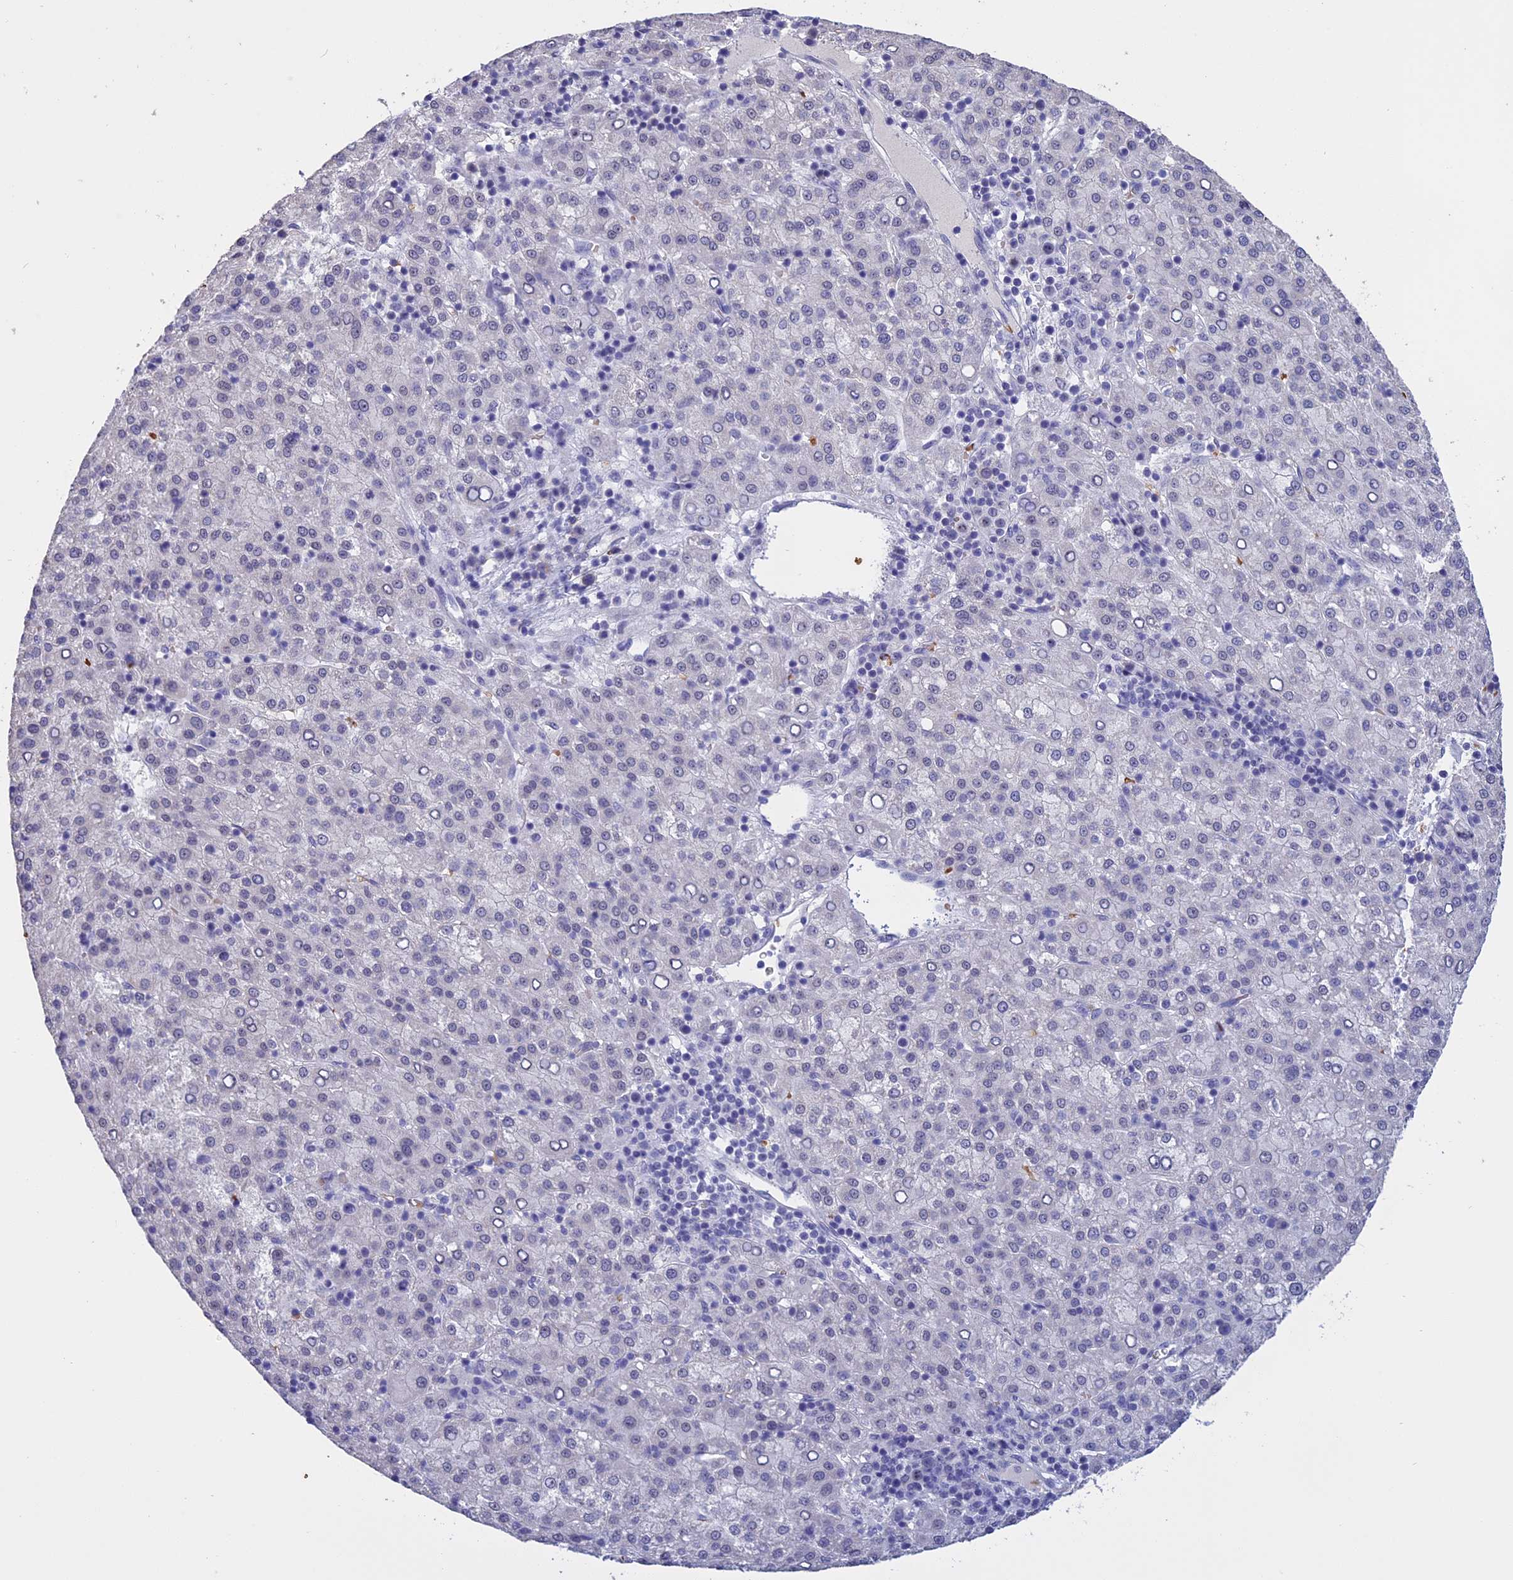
{"staining": {"intensity": "negative", "quantity": "none", "location": "none"}, "tissue": "liver cancer", "cell_type": "Tumor cells", "image_type": "cancer", "snomed": [{"axis": "morphology", "description": "Carcinoma, Hepatocellular, NOS"}, {"axis": "topography", "description": "Liver"}], "caption": "Hepatocellular carcinoma (liver) was stained to show a protein in brown. There is no significant positivity in tumor cells.", "gene": "KNOP1", "patient": {"sex": "female", "age": 58}}